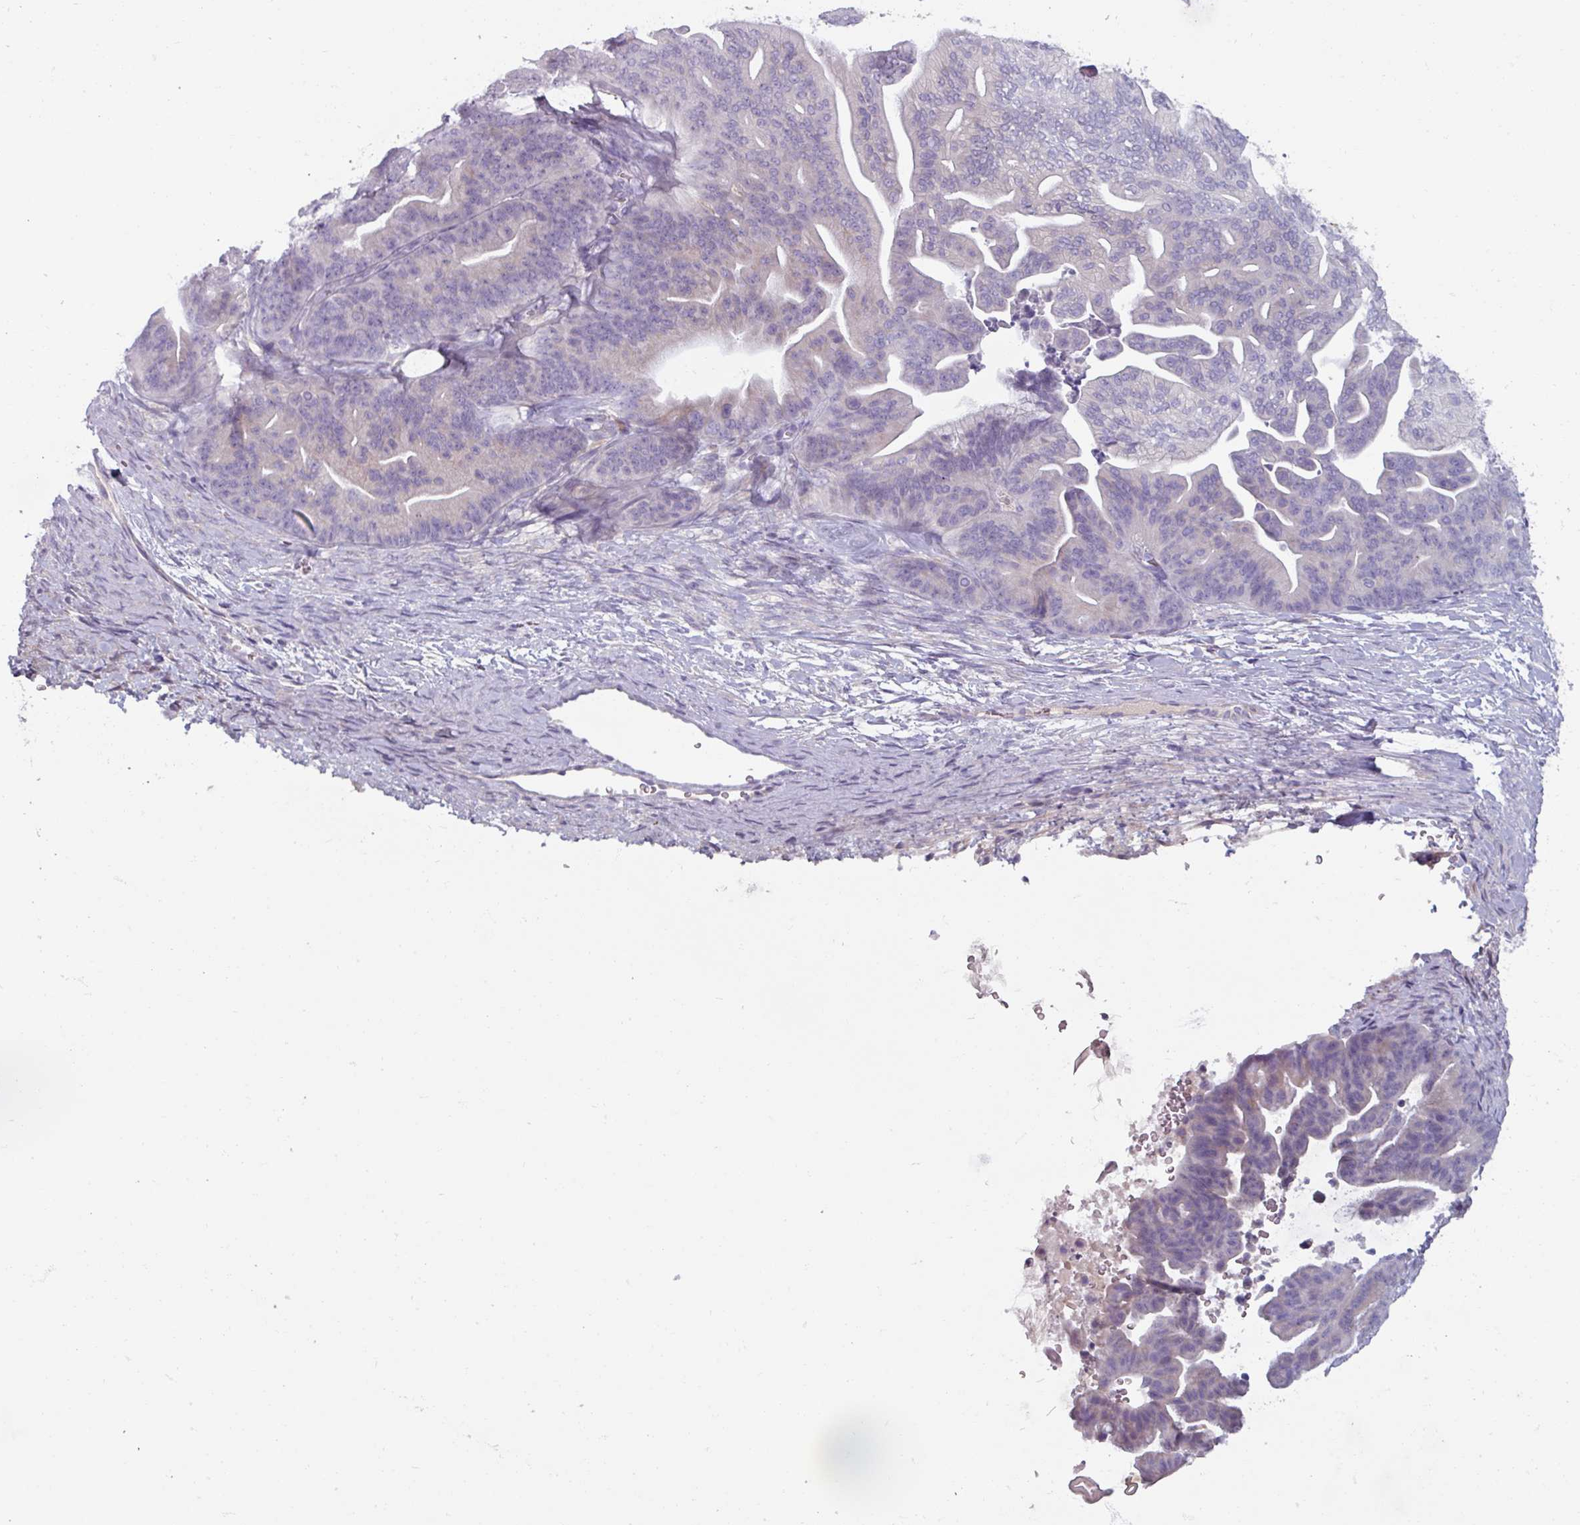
{"staining": {"intensity": "negative", "quantity": "none", "location": "none"}, "tissue": "ovarian cancer", "cell_type": "Tumor cells", "image_type": "cancer", "snomed": [{"axis": "morphology", "description": "Cystadenocarcinoma, mucinous, NOS"}, {"axis": "topography", "description": "Ovary"}], "caption": "Immunohistochemistry histopathology image of neoplastic tissue: ovarian cancer (mucinous cystadenocarcinoma) stained with DAB (3,3'-diaminobenzidine) demonstrates no significant protein positivity in tumor cells.", "gene": "SMIM11", "patient": {"sex": "female", "age": 67}}